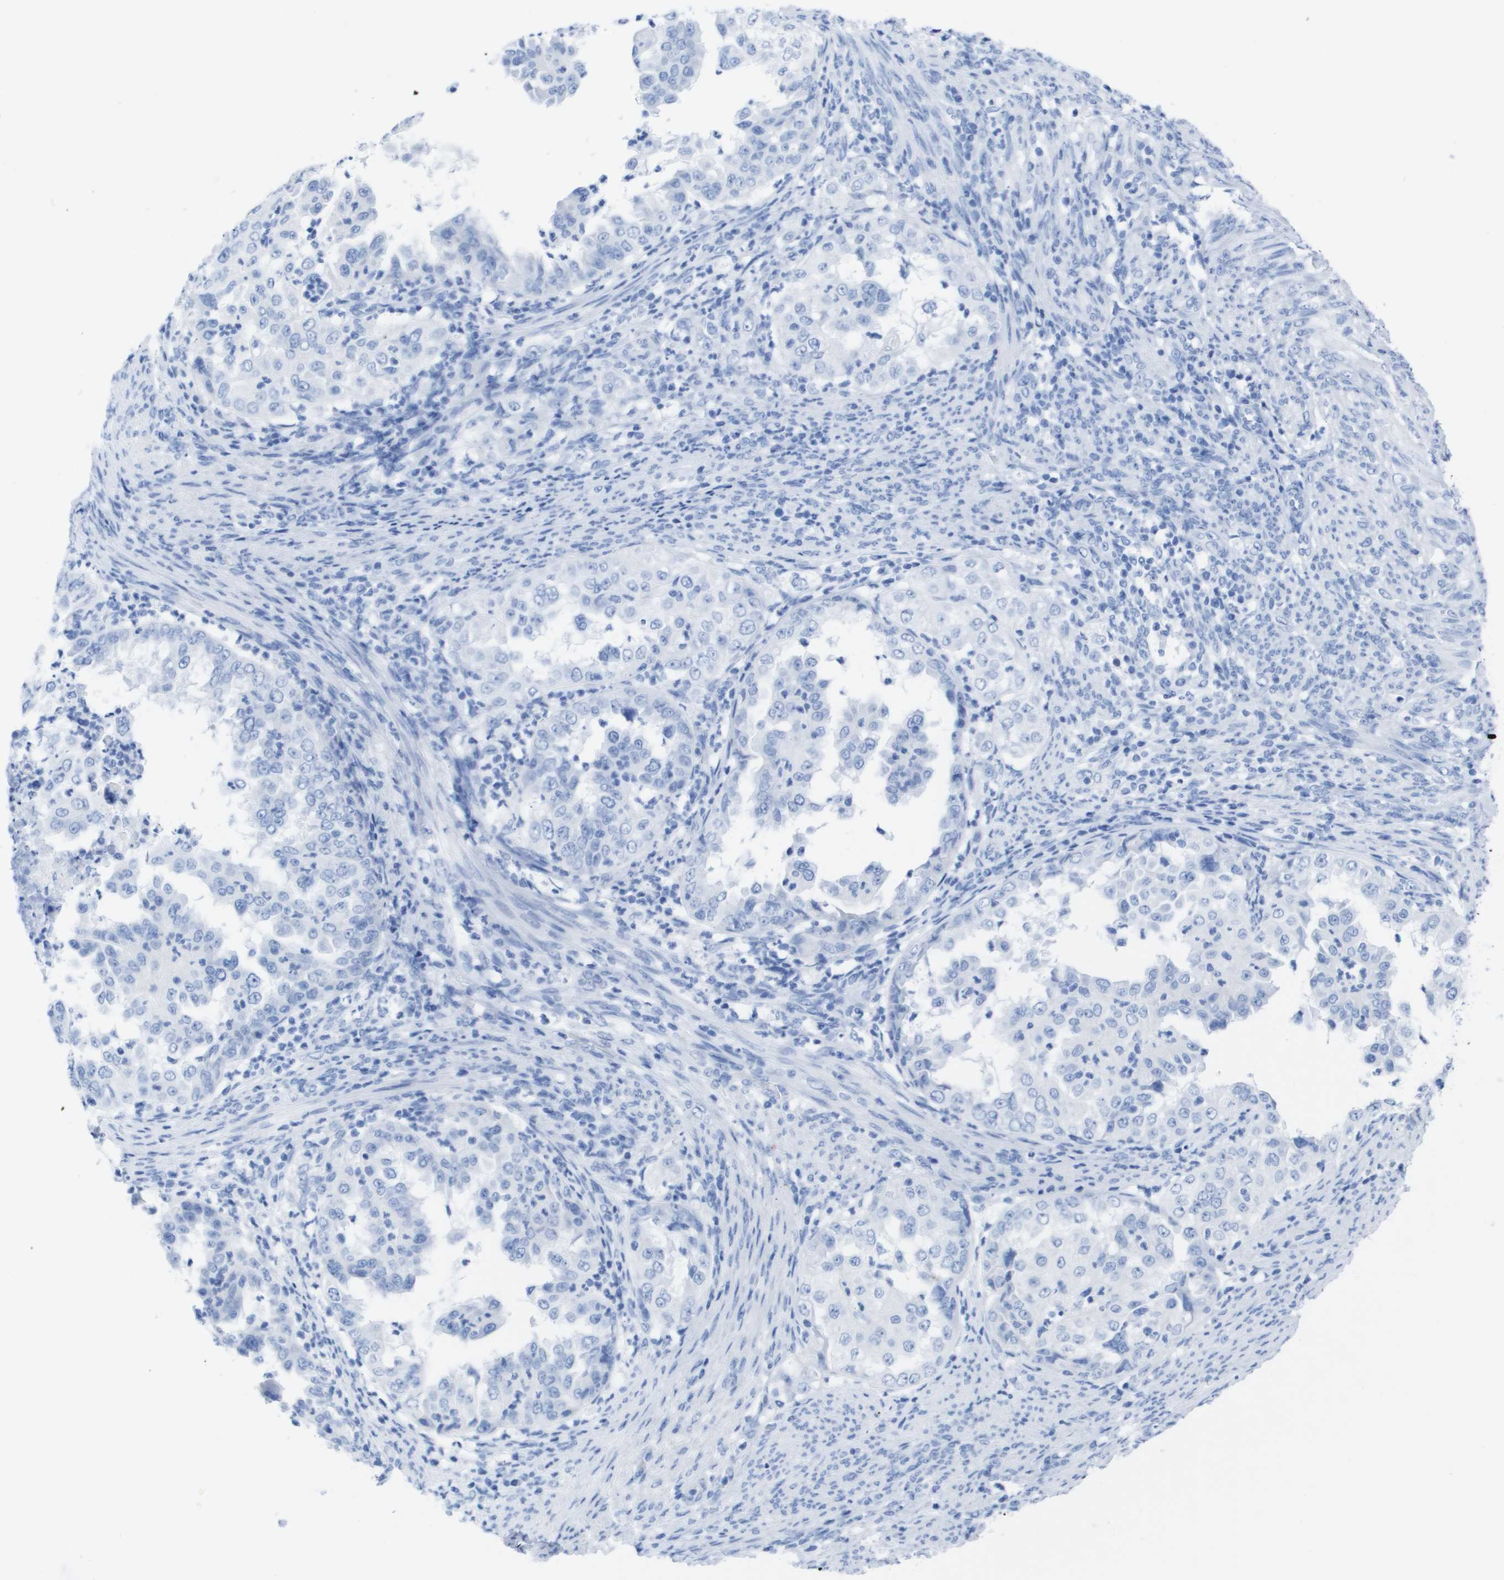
{"staining": {"intensity": "negative", "quantity": "none", "location": "none"}, "tissue": "endometrial cancer", "cell_type": "Tumor cells", "image_type": "cancer", "snomed": [{"axis": "morphology", "description": "Adenocarcinoma, NOS"}, {"axis": "topography", "description": "Endometrium"}], "caption": "Immunohistochemical staining of human endometrial cancer reveals no significant staining in tumor cells.", "gene": "KCNA3", "patient": {"sex": "female", "age": 85}}